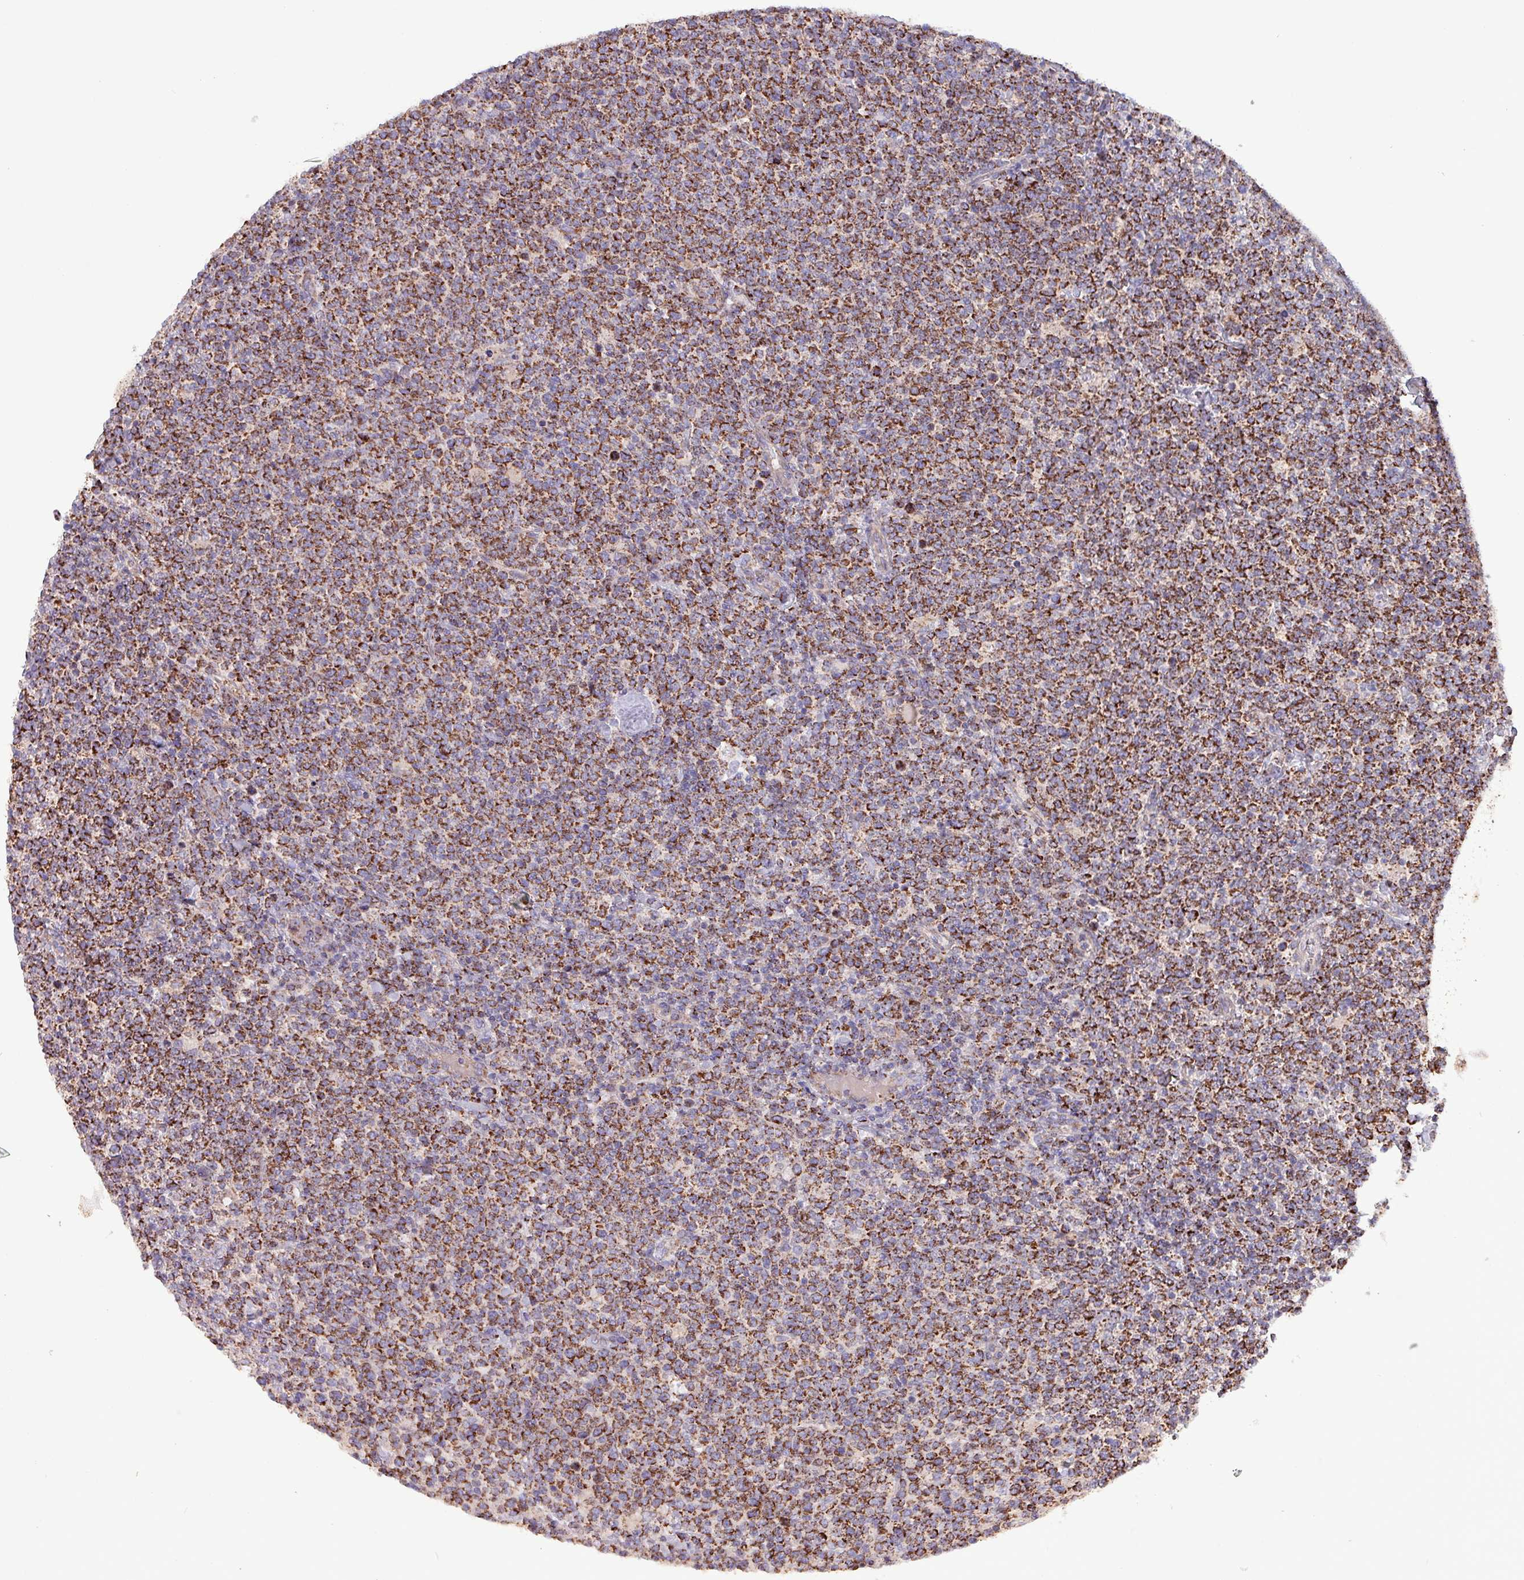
{"staining": {"intensity": "strong", "quantity": ">75%", "location": "cytoplasmic/membranous"}, "tissue": "lymphoma", "cell_type": "Tumor cells", "image_type": "cancer", "snomed": [{"axis": "morphology", "description": "Malignant lymphoma, non-Hodgkin's type, High grade"}, {"axis": "topography", "description": "Lymph node"}], "caption": "This image demonstrates IHC staining of lymphoma, with high strong cytoplasmic/membranous expression in about >75% of tumor cells.", "gene": "ZNF322", "patient": {"sex": "male", "age": 61}}